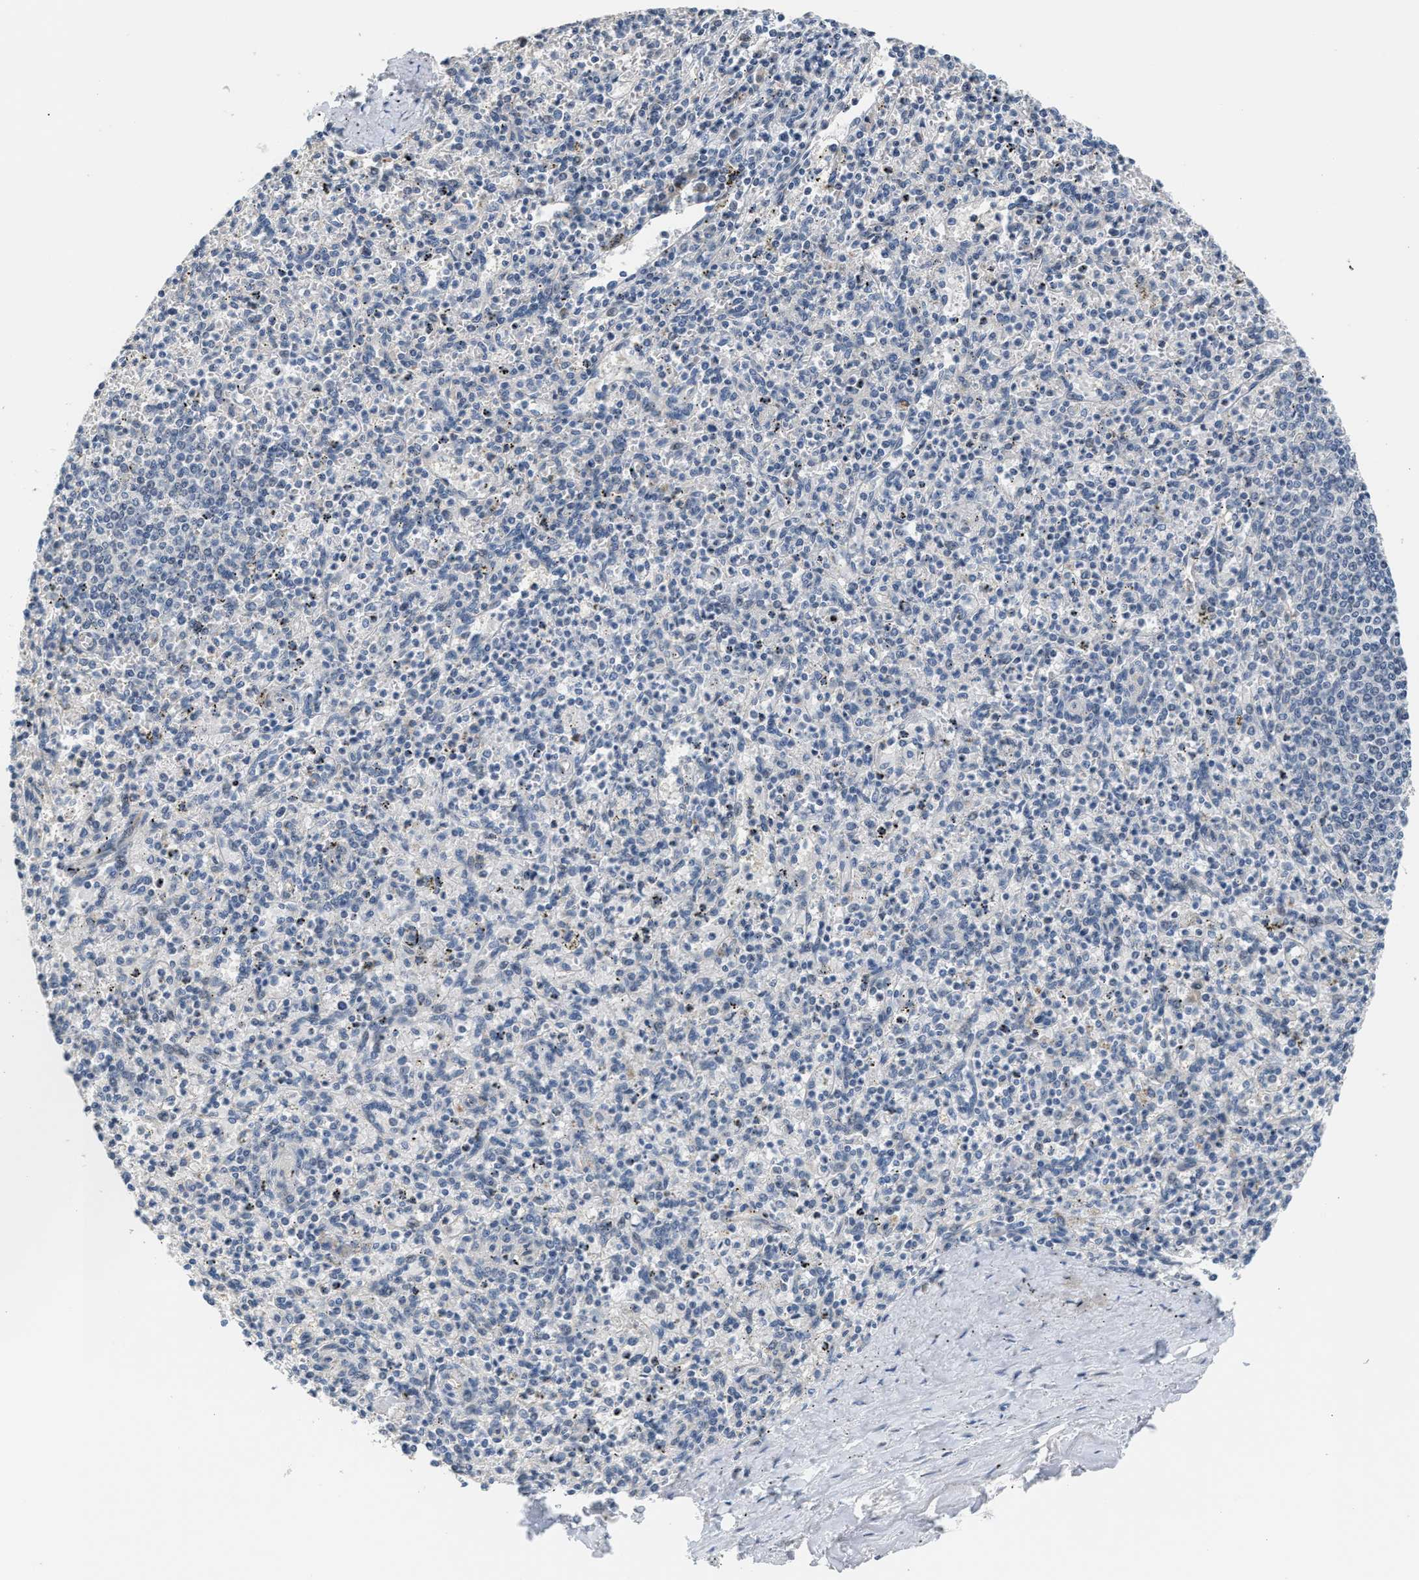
{"staining": {"intensity": "weak", "quantity": "<25%", "location": "nuclear"}, "tissue": "spleen", "cell_type": "Cells in red pulp", "image_type": "normal", "snomed": [{"axis": "morphology", "description": "Normal tissue, NOS"}, {"axis": "topography", "description": "Spleen"}], "caption": "There is no significant expression in cells in red pulp of spleen. (Brightfield microscopy of DAB IHC at high magnification).", "gene": "PPM1H", "patient": {"sex": "male", "age": 72}}